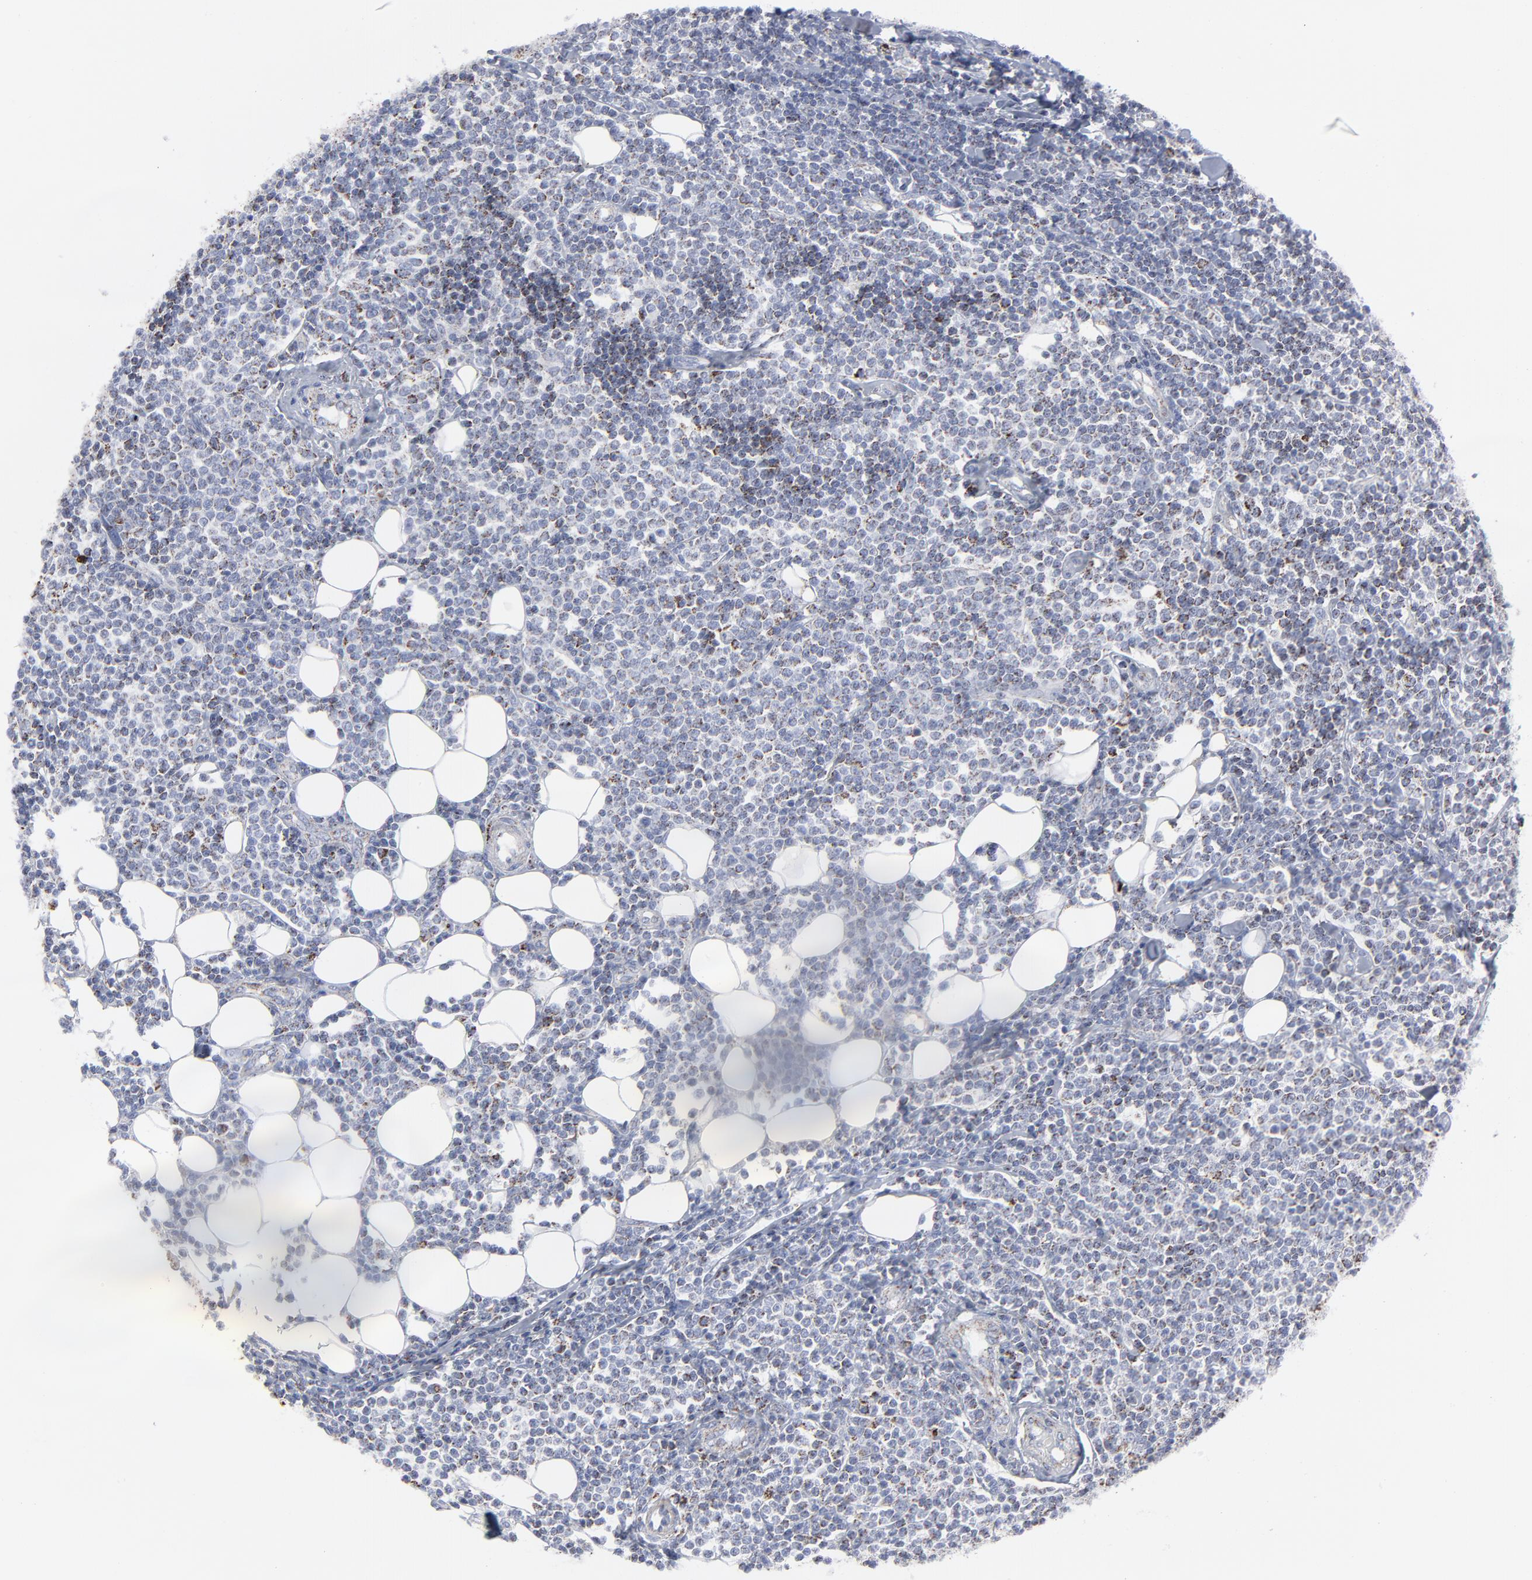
{"staining": {"intensity": "weak", "quantity": "<25%", "location": "cytoplasmic/membranous"}, "tissue": "lymphoma", "cell_type": "Tumor cells", "image_type": "cancer", "snomed": [{"axis": "morphology", "description": "Malignant lymphoma, non-Hodgkin's type, Low grade"}, {"axis": "topography", "description": "Soft tissue"}], "caption": "Protein analysis of malignant lymphoma, non-Hodgkin's type (low-grade) demonstrates no significant expression in tumor cells.", "gene": "TXNRD2", "patient": {"sex": "male", "age": 92}}